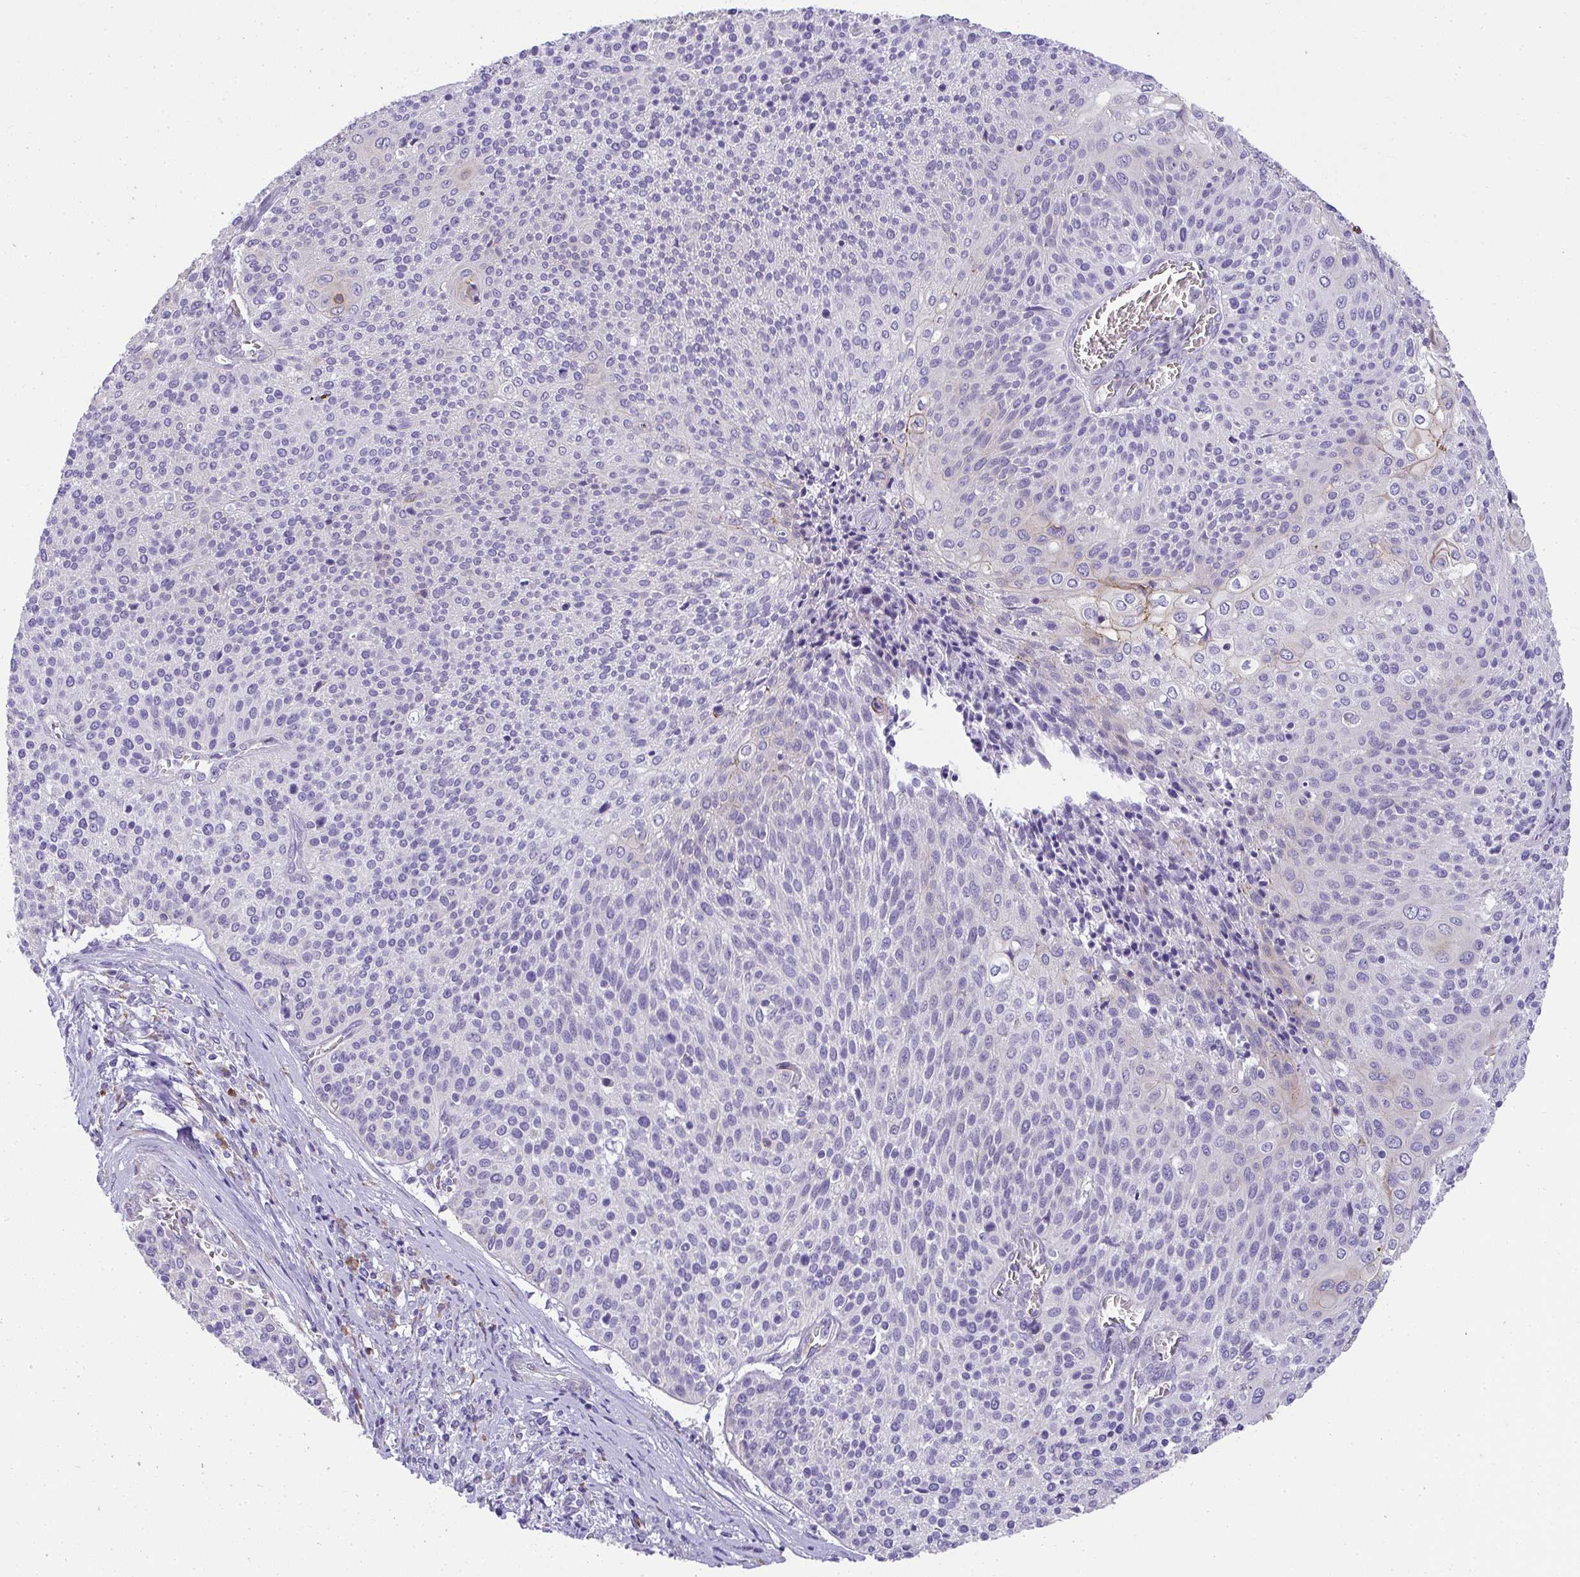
{"staining": {"intensity": "weak", "quantity": "<25%", "location": "cytoplasmic/membranous"}, "tissue": "cervical cancer", "cell_type": "Tumor cells", "image_type": "cancer", "snomed": [{"axis": "morphology", "description": "Squamous cell carcinoma, NOS"}, {"axis": "topography", "description": "Cervix"}], "caption": "Protein analysis of cervical cancer reveals no significant staining in tumor cells. Nuclei are stained in blue.", "gene": "ADRA2C", "patient": {"sex": "female", "age": 31}}